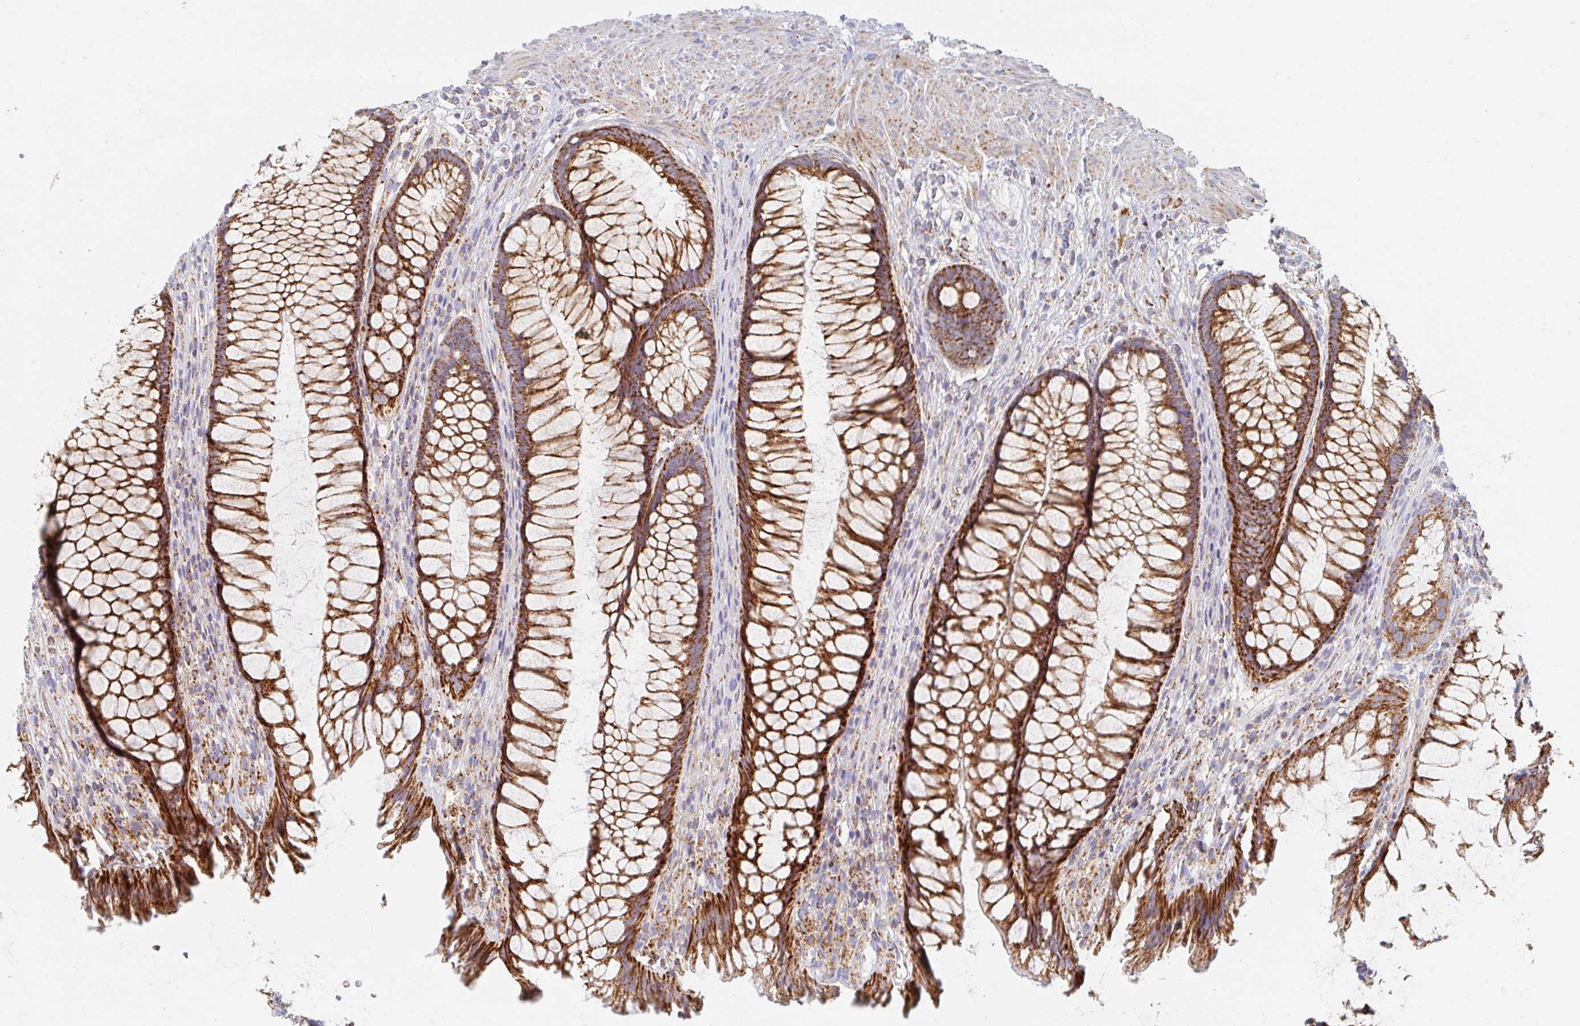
{"staining": {"intensity": "strong", "quantity": ">75%", "location": "cytoplasmic/membranous"}, "tissue": "rectum", "cell_type": "Glandular cells", "image_type": "normal", "snomed": [{"axis": "morphology", "description": "Normal tissue, NOS"}, {"axis": "topography", "description": "Rectum"}], "caption": "Human rectum stained for a protein (brown) reveals strong cytoplasmic/membranous positive positivity in about >75% of glandular cells.", "gene": "MAVS", "patient": {"sex": "male", "age": 53}}